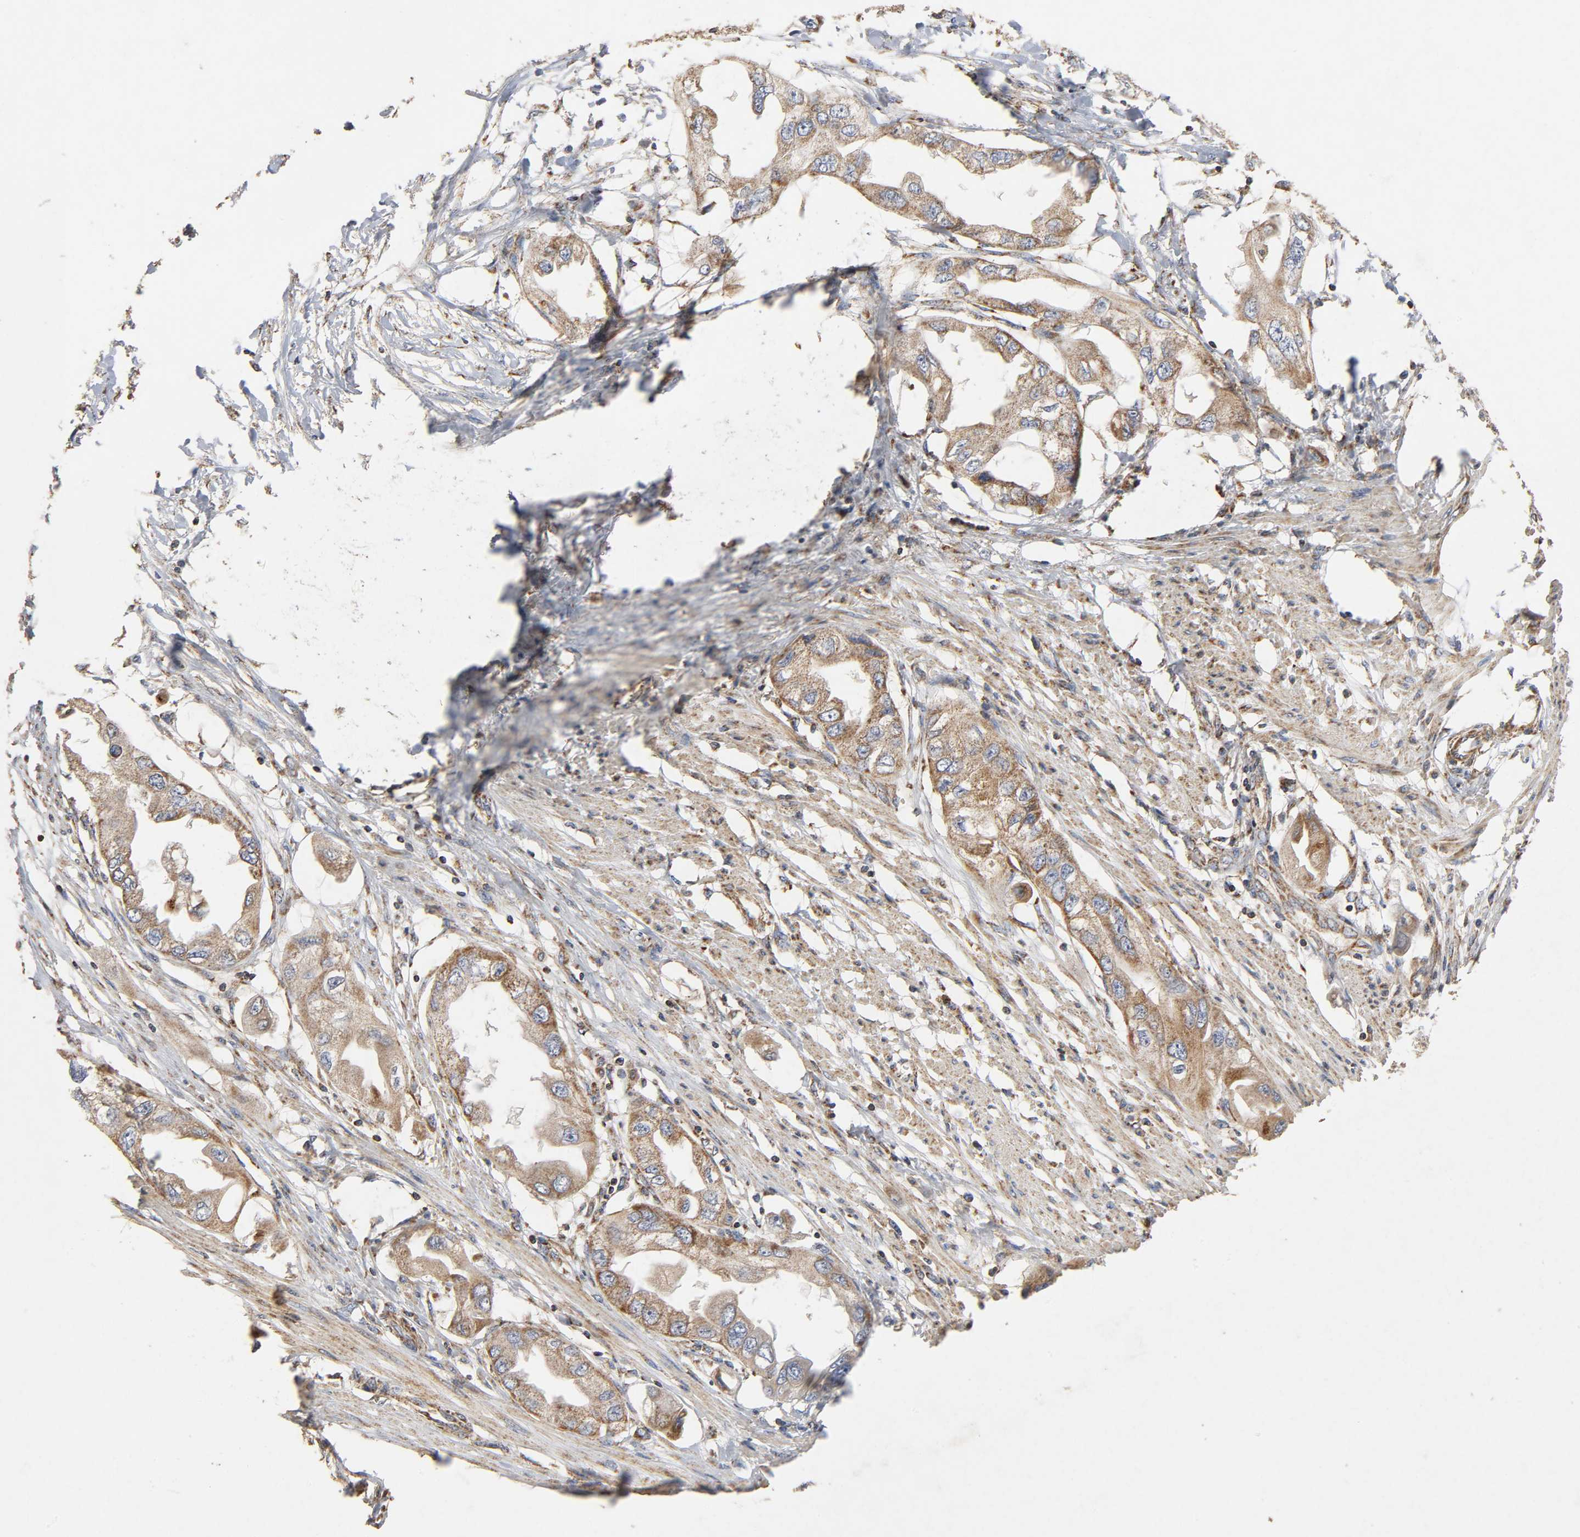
{"staining": {"intensity": "moderate", "quantity": ">75%", "location": "cytoplasmic/membranous"}, "tissue": "endometrial cancer", "cell_type": "Tumor cells", "image_type": "cancer", "snomed": [{"axis": "morphology", "description": "Adenocarcinoma, NOS"}, {"axis": "topography", "description": "Endometrium"}], "caption": "Moderate cytoplasmic/membranous protein expression is appreciated in about >75% of tumor cells in adenocarcinoma (endometrial).", "gene": "NDUFS3", "patient": {"sex": "female", "age": 67}}